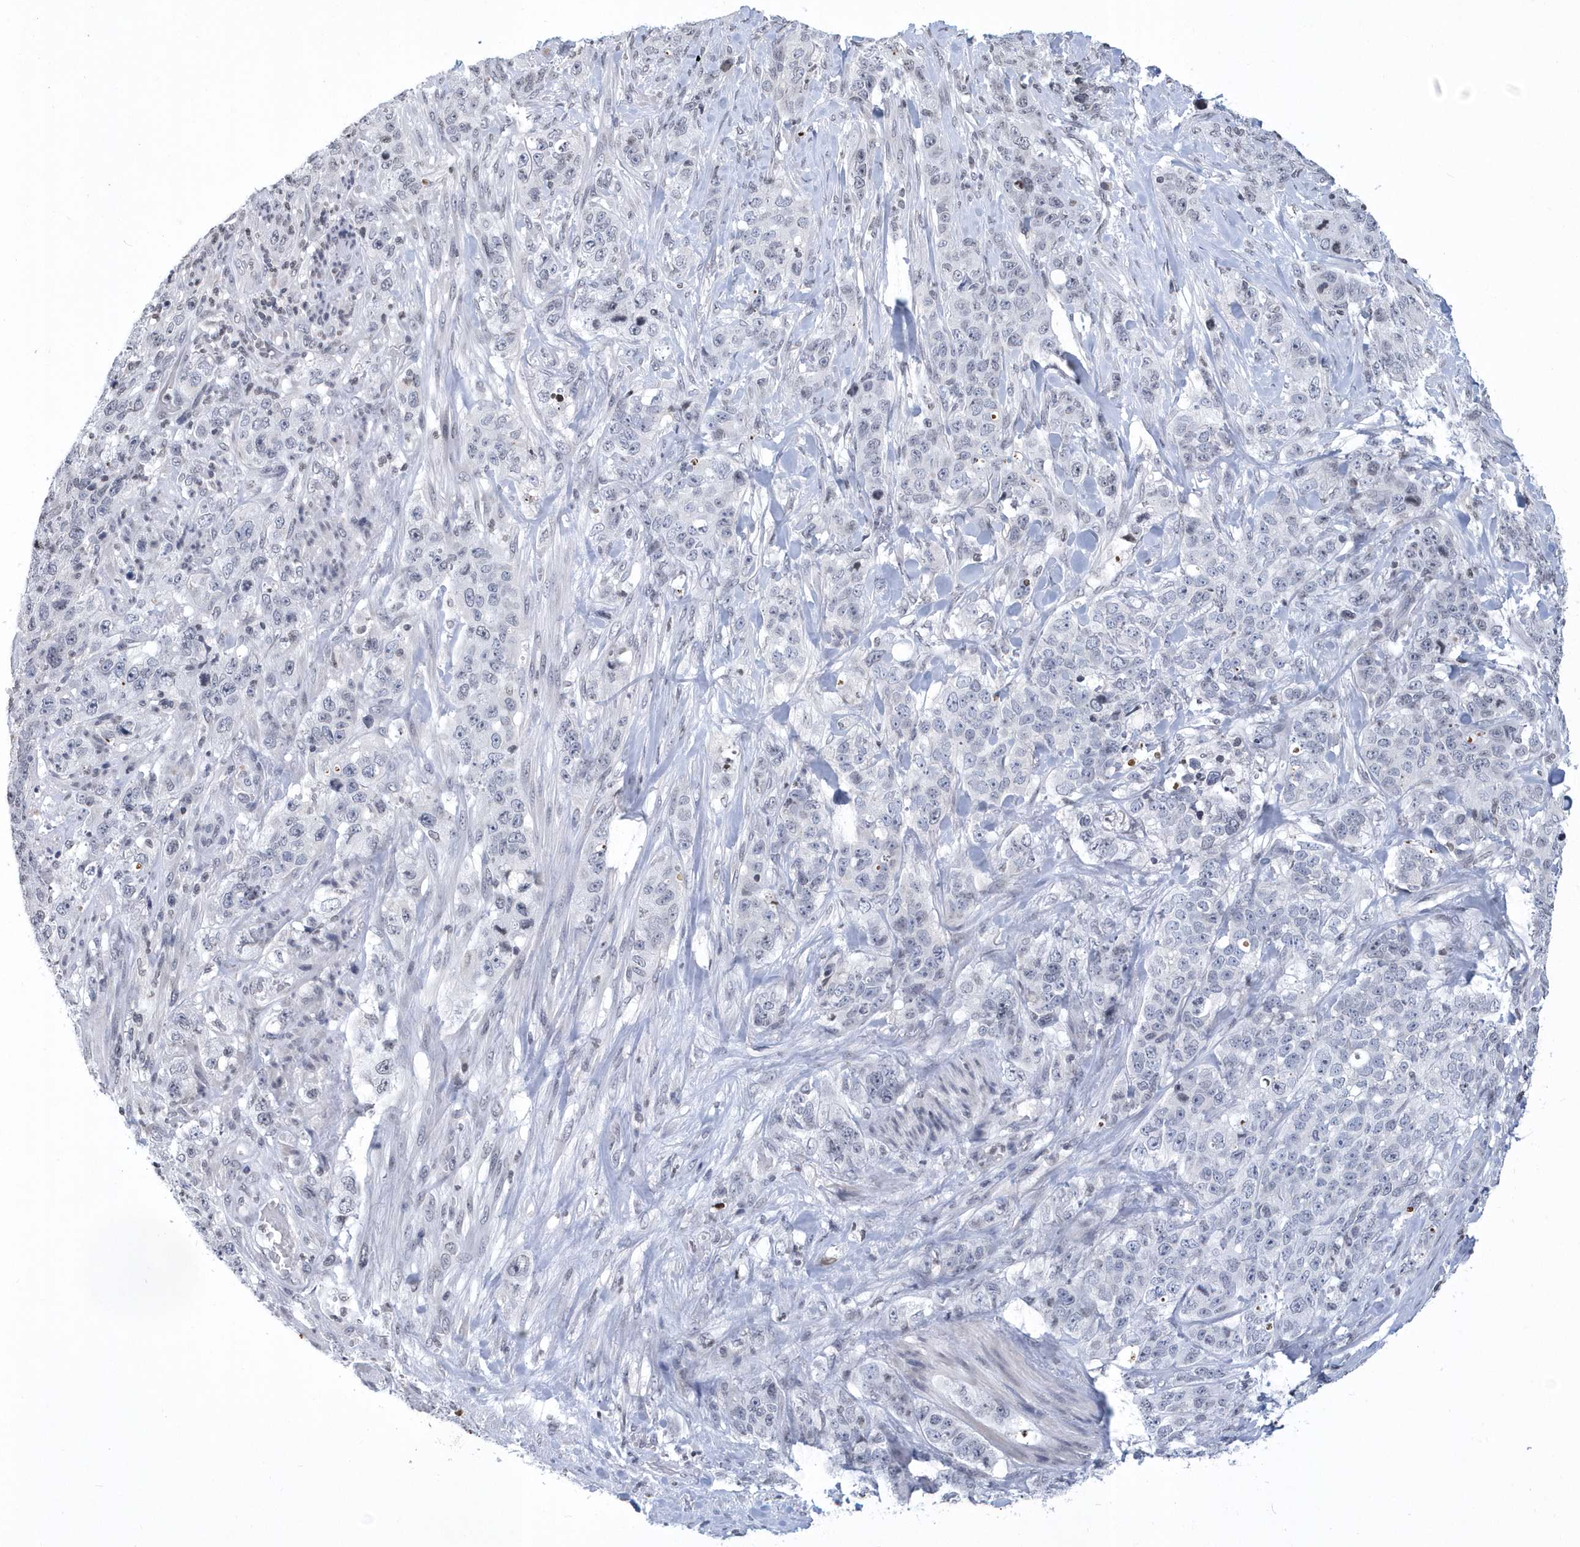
{"staining": {"intensity": "negative", "quantity": "none", "location": "none"}, "tissue": "stomach cancer", "cell_type": "Tumor cells", "image_type": "cancer", "snomed": [{"axis": "morphology", "description": "Adenocarcinoma, NOS"}, {"axis": "topography", "description": "Stomach"}], "caption": "A high-resolution histopathology image shows immunohistochemistry (IHC) staining of stomach cancer (adenocarcinoma), which demonstrates no significant staining in tumor cells. (Immunohistochemistry, brightfield microscopy, high magnification).", "gene": "VWA5B2", "patient": {"sex": "male", "age": 48}}